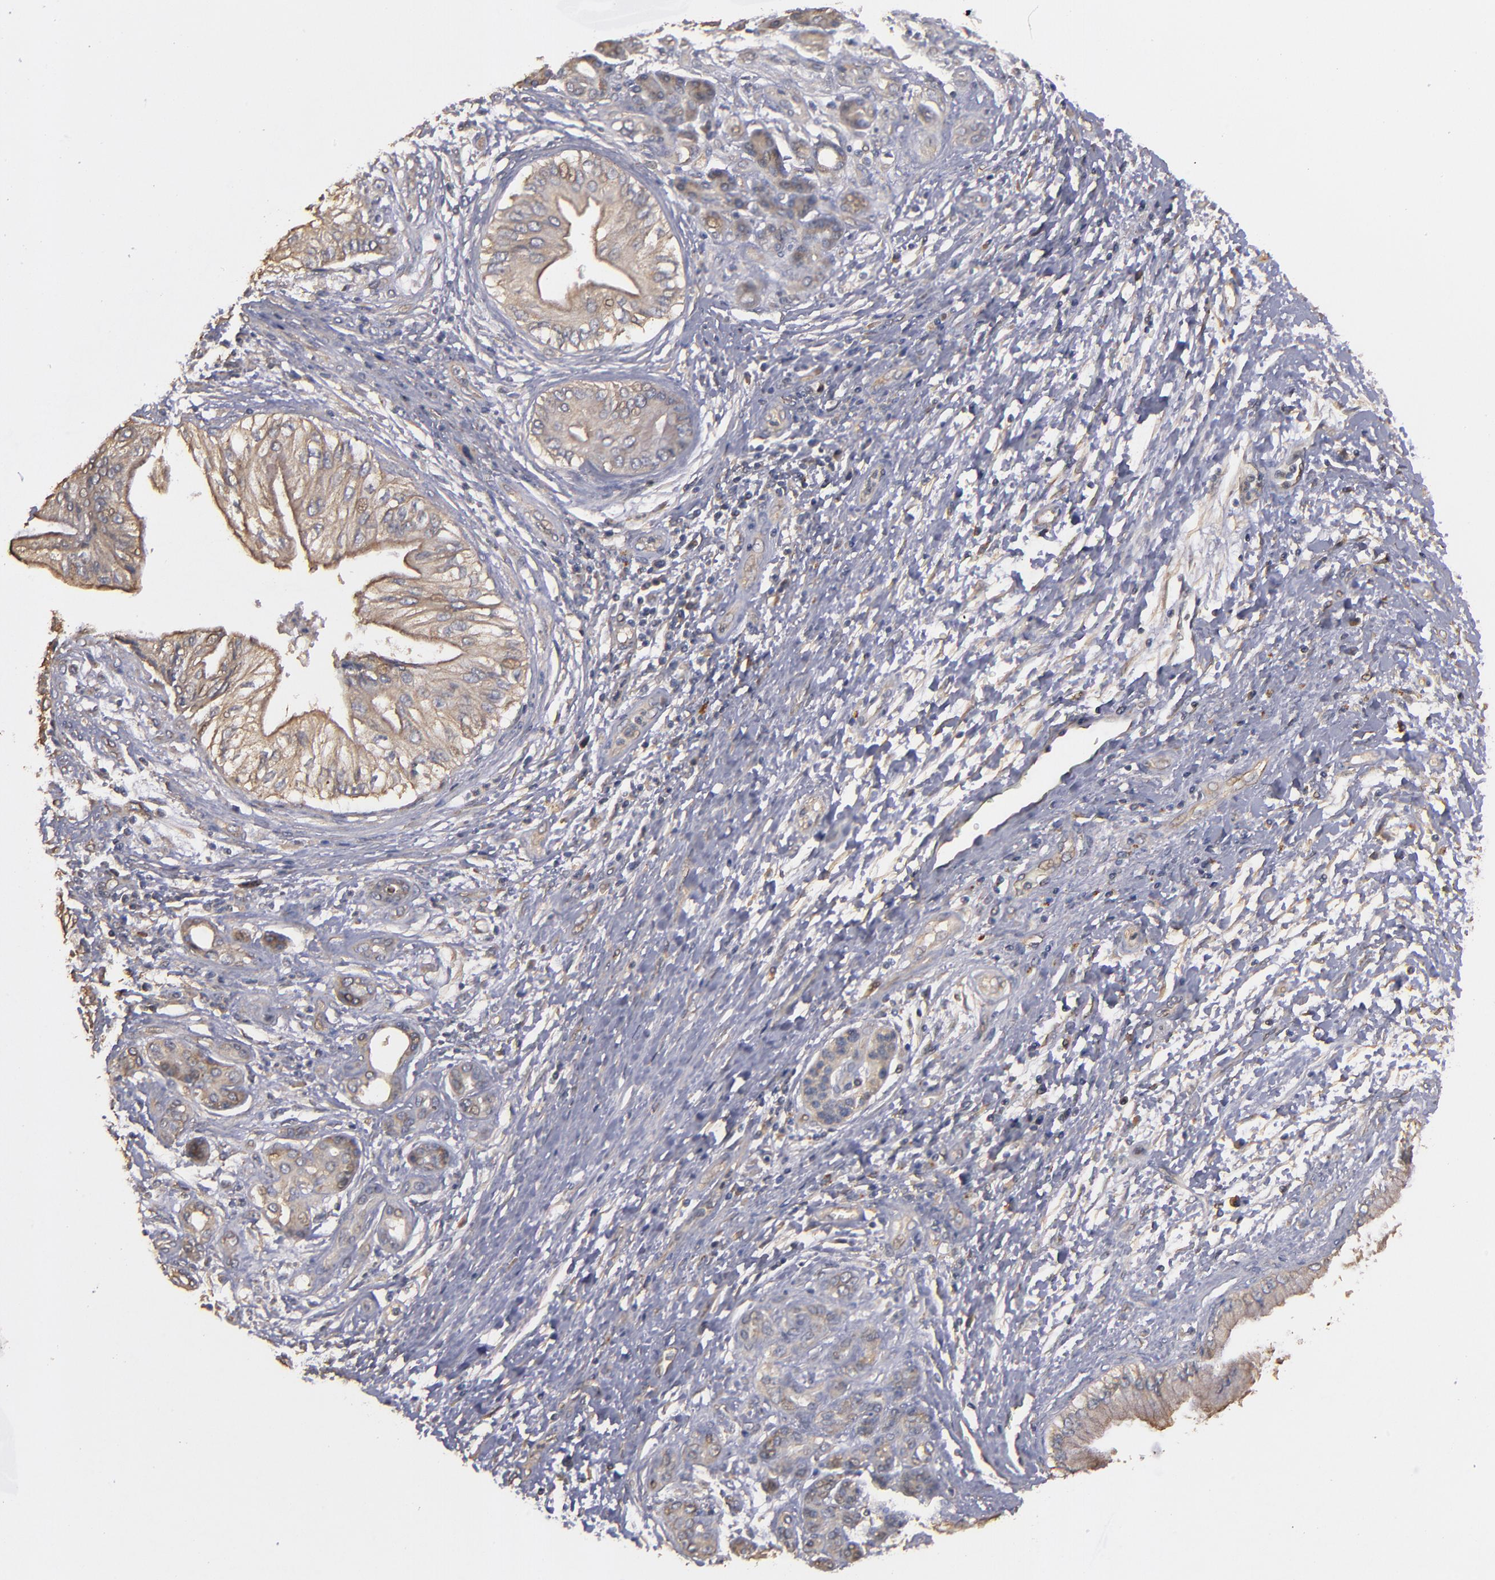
{"staining": {"intensity": "weak", "quantity": ">75%", "location": "cytoplasmic/membranous"}, "tissue": "pancreatic cancer", "cell_type": "Tumor cells", "image_type": "cancer", "snomed": [{"axis": "morphology", "description": "Adenocarcinoma, NOS"}, {"axis": "topography", "description": "Pancreas"}], "caption": "IHC of human pancreatic adenocarcinoma exhibits low levels of weak cytoplasmic/membranous staining in about >75% of tumor cells.", "gene": "DMD", "patient": {"sex": "female", "age": 70}}